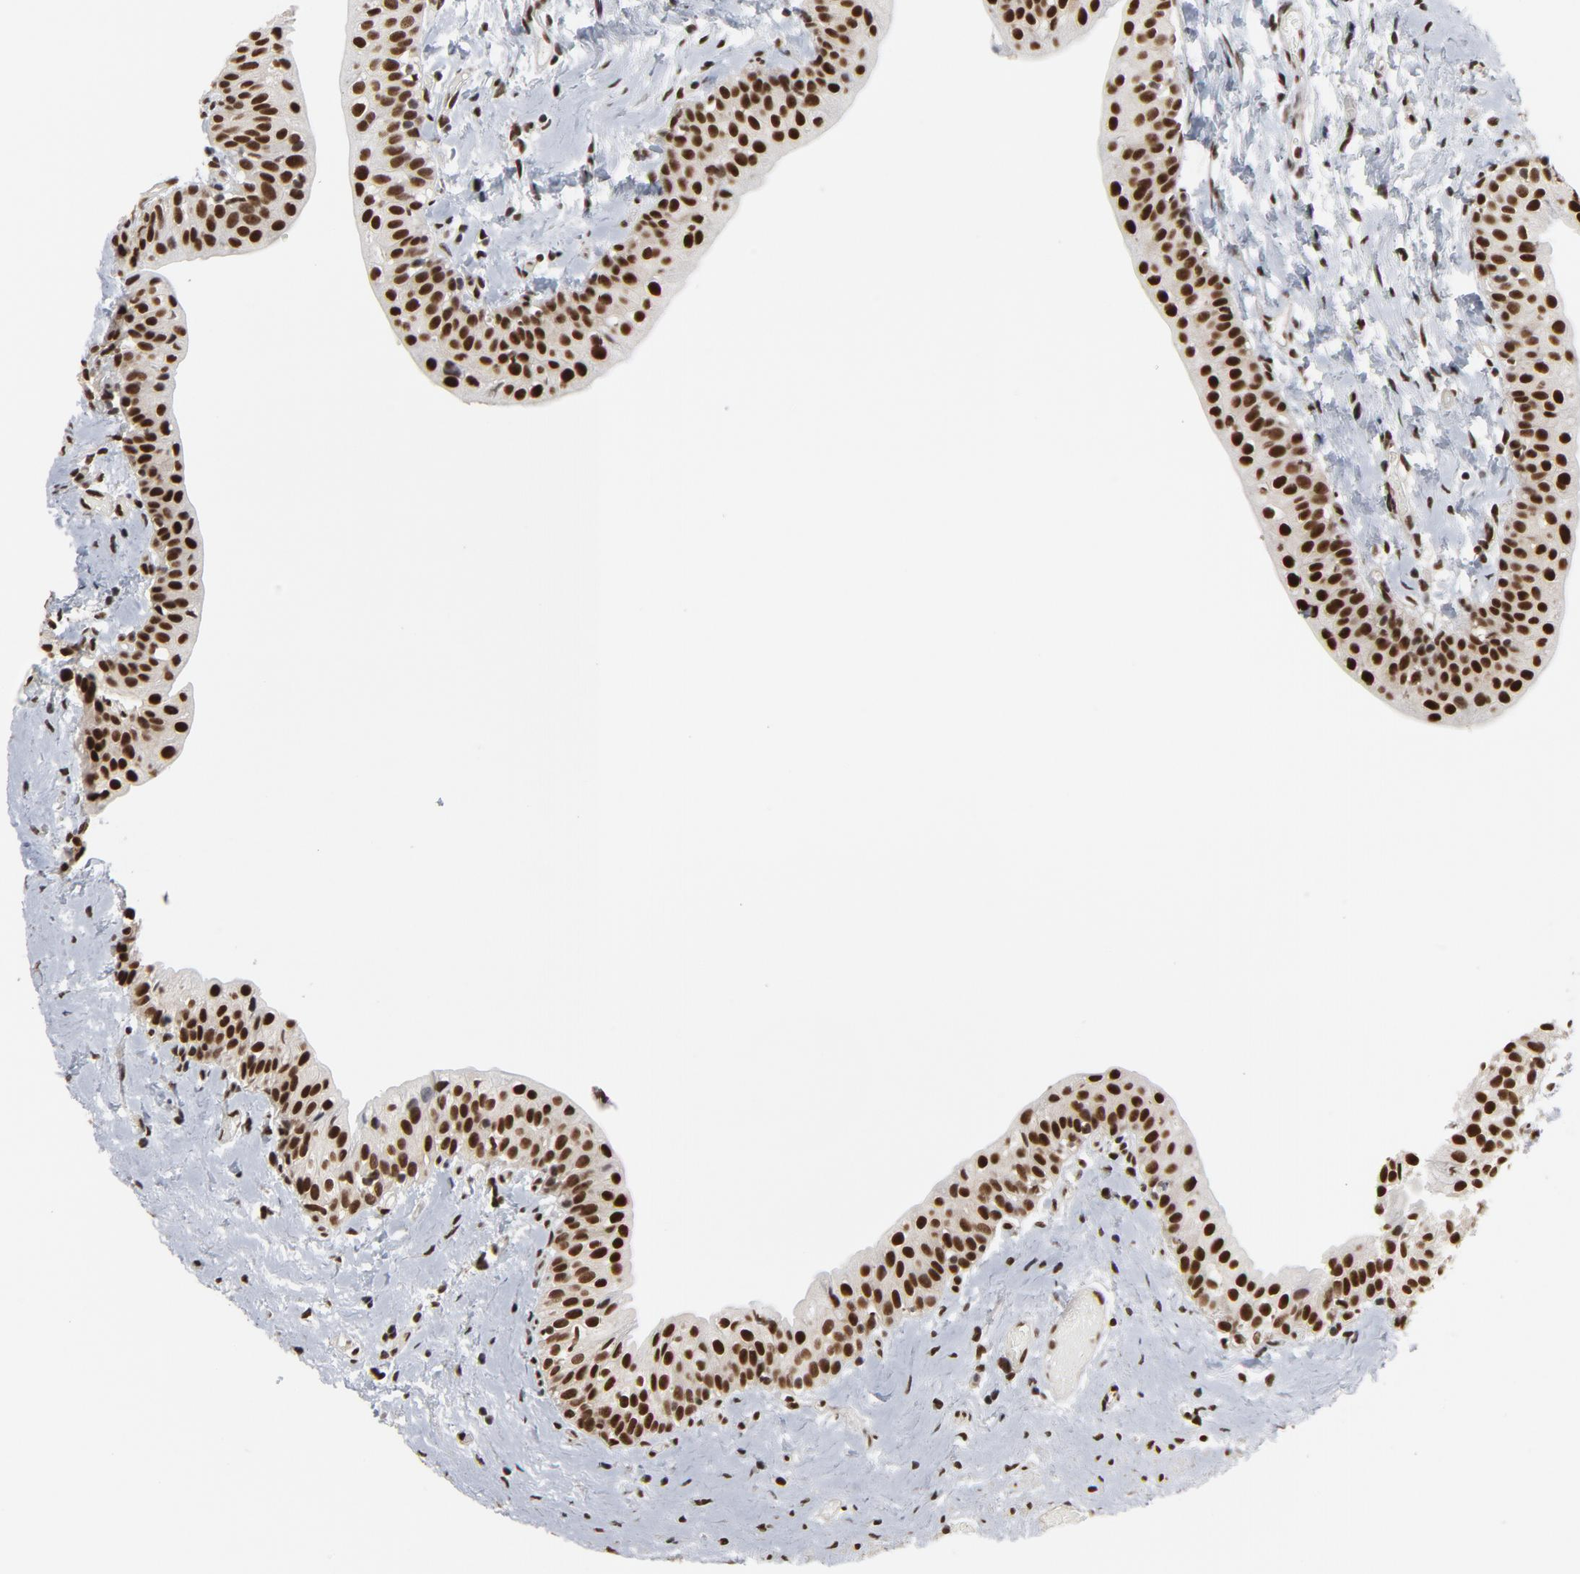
{"staining": {"intensity": "strong", "quantity": ">75%", "location": "nuclear"}, "tissue": "urinary bladder", "cell_type": "Urothelial cells", "image_type": "normal", "snomed": [{"axis": "morphology", "description": "Normal tissue, NOS"}, {"axis": "topography", "description": "Urinary bladder"}], "caption": "Immunohistochemical staining of unremarkable human urinary bladder displays high levels of strong nuclear staining in about >75% of urothelial cells. The protein is stained brown, and the nuclei are stained in blue (DAB (3,3'-diaminobenzidine) IHC with brightfield microscopy, high magnification).", "gene": "MRE11", "patient": {"sex": "male", "age": 59}}